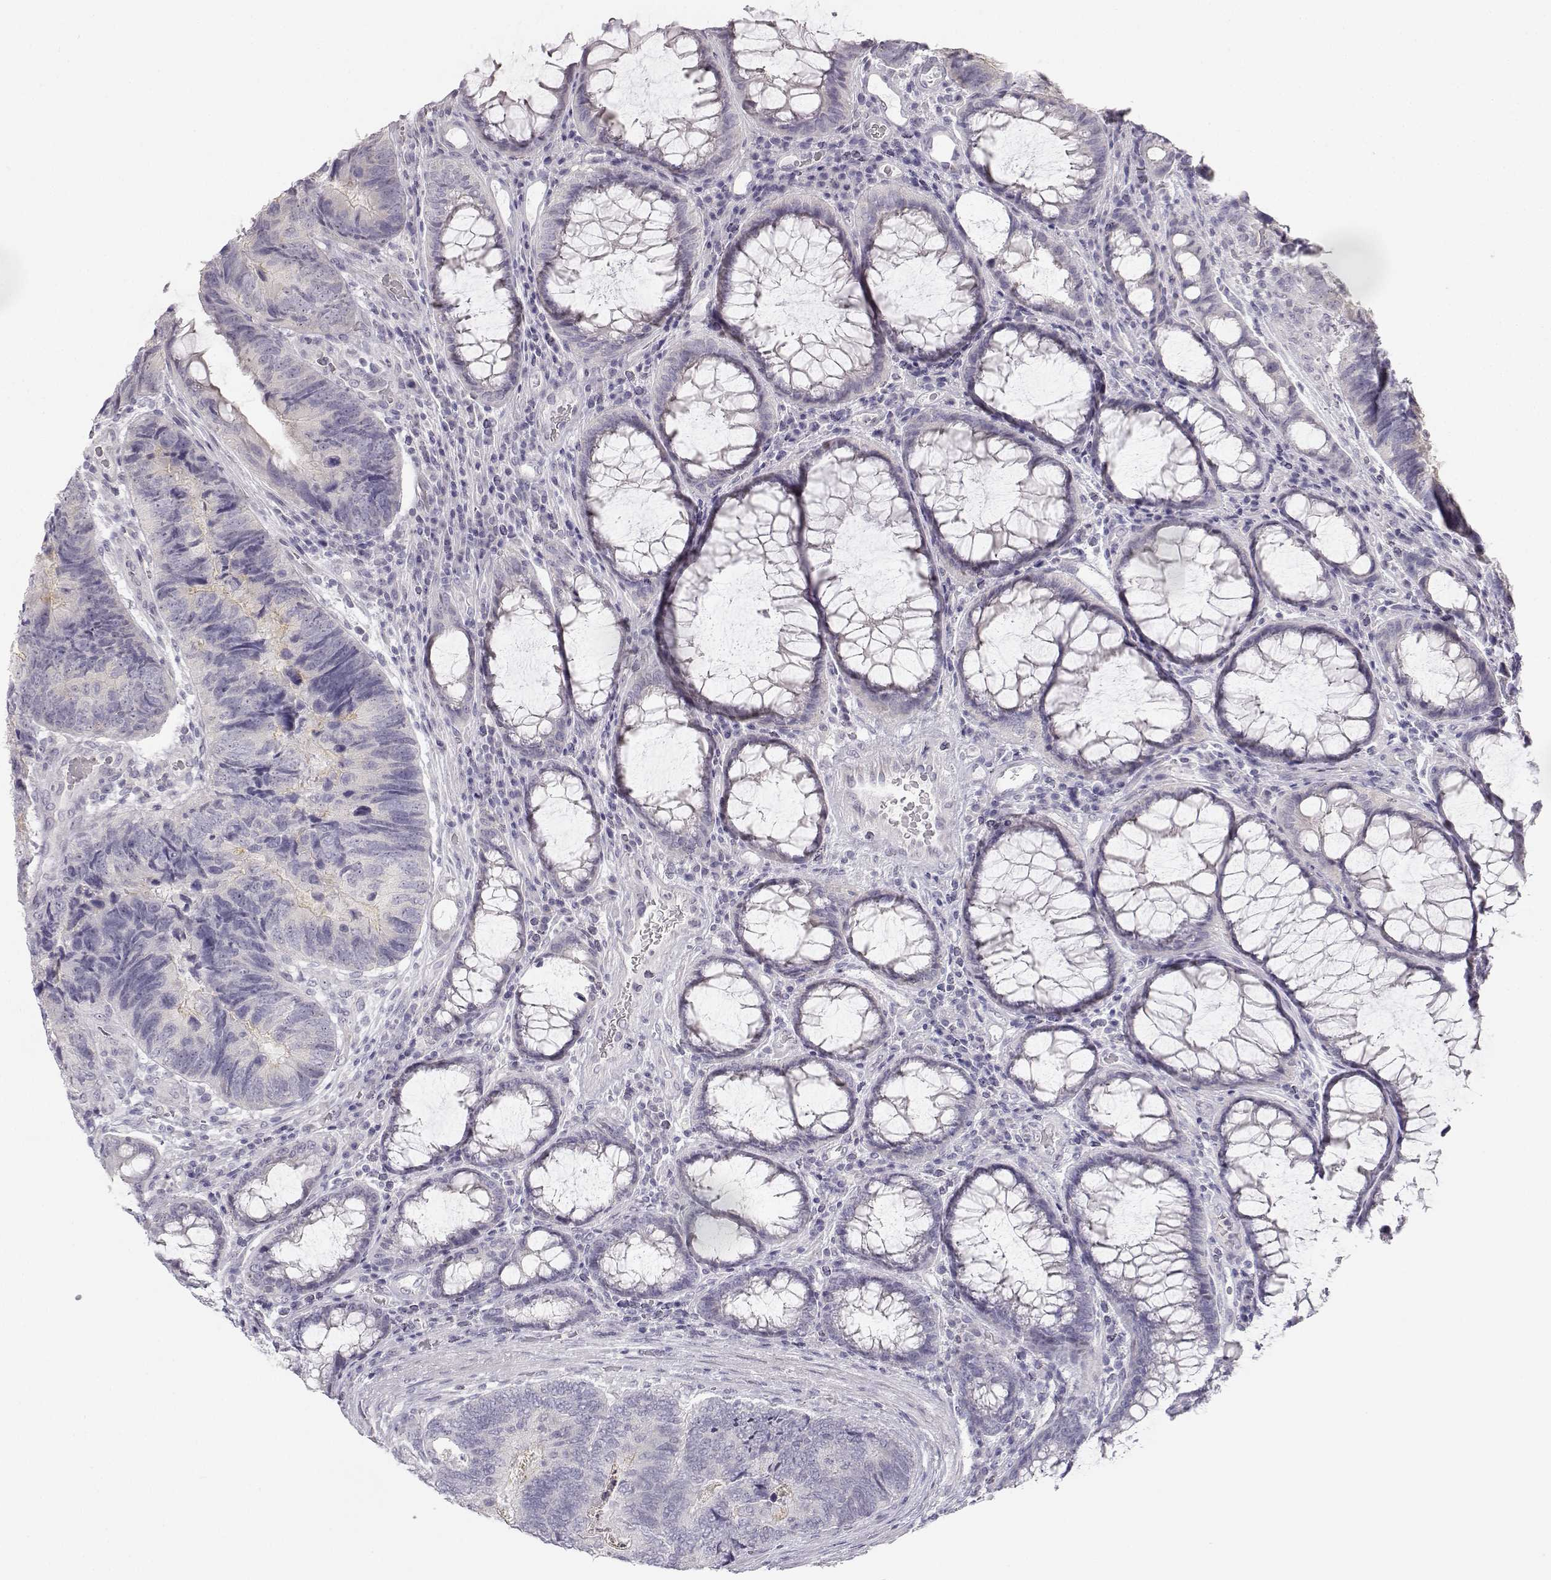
{"staining": {"intensity": "negative", "quantity": "none", "location": "none"}, "tissue": "colorectal cancer", "cell_type": "Tumor cells", "image_type": "cancer", "snomed": [{"axis": "morphology", "description": "Adenocarcinoma, NOS"}, {"axis": "topography", "description": "Colon"}], "caption": "Immunohistochemistry (IHC) image of neoplastic tissue: adenocarcinoma (colorectal) stained with DAB reveals no significant protein staining in tumor cells. (DAB (3,3'-diaminobenzidine) IHC visualized using brightfield microscopy, high magnification).", "gene": "MYCBPAP", "patient": {"sex": "female", "age": 67}}